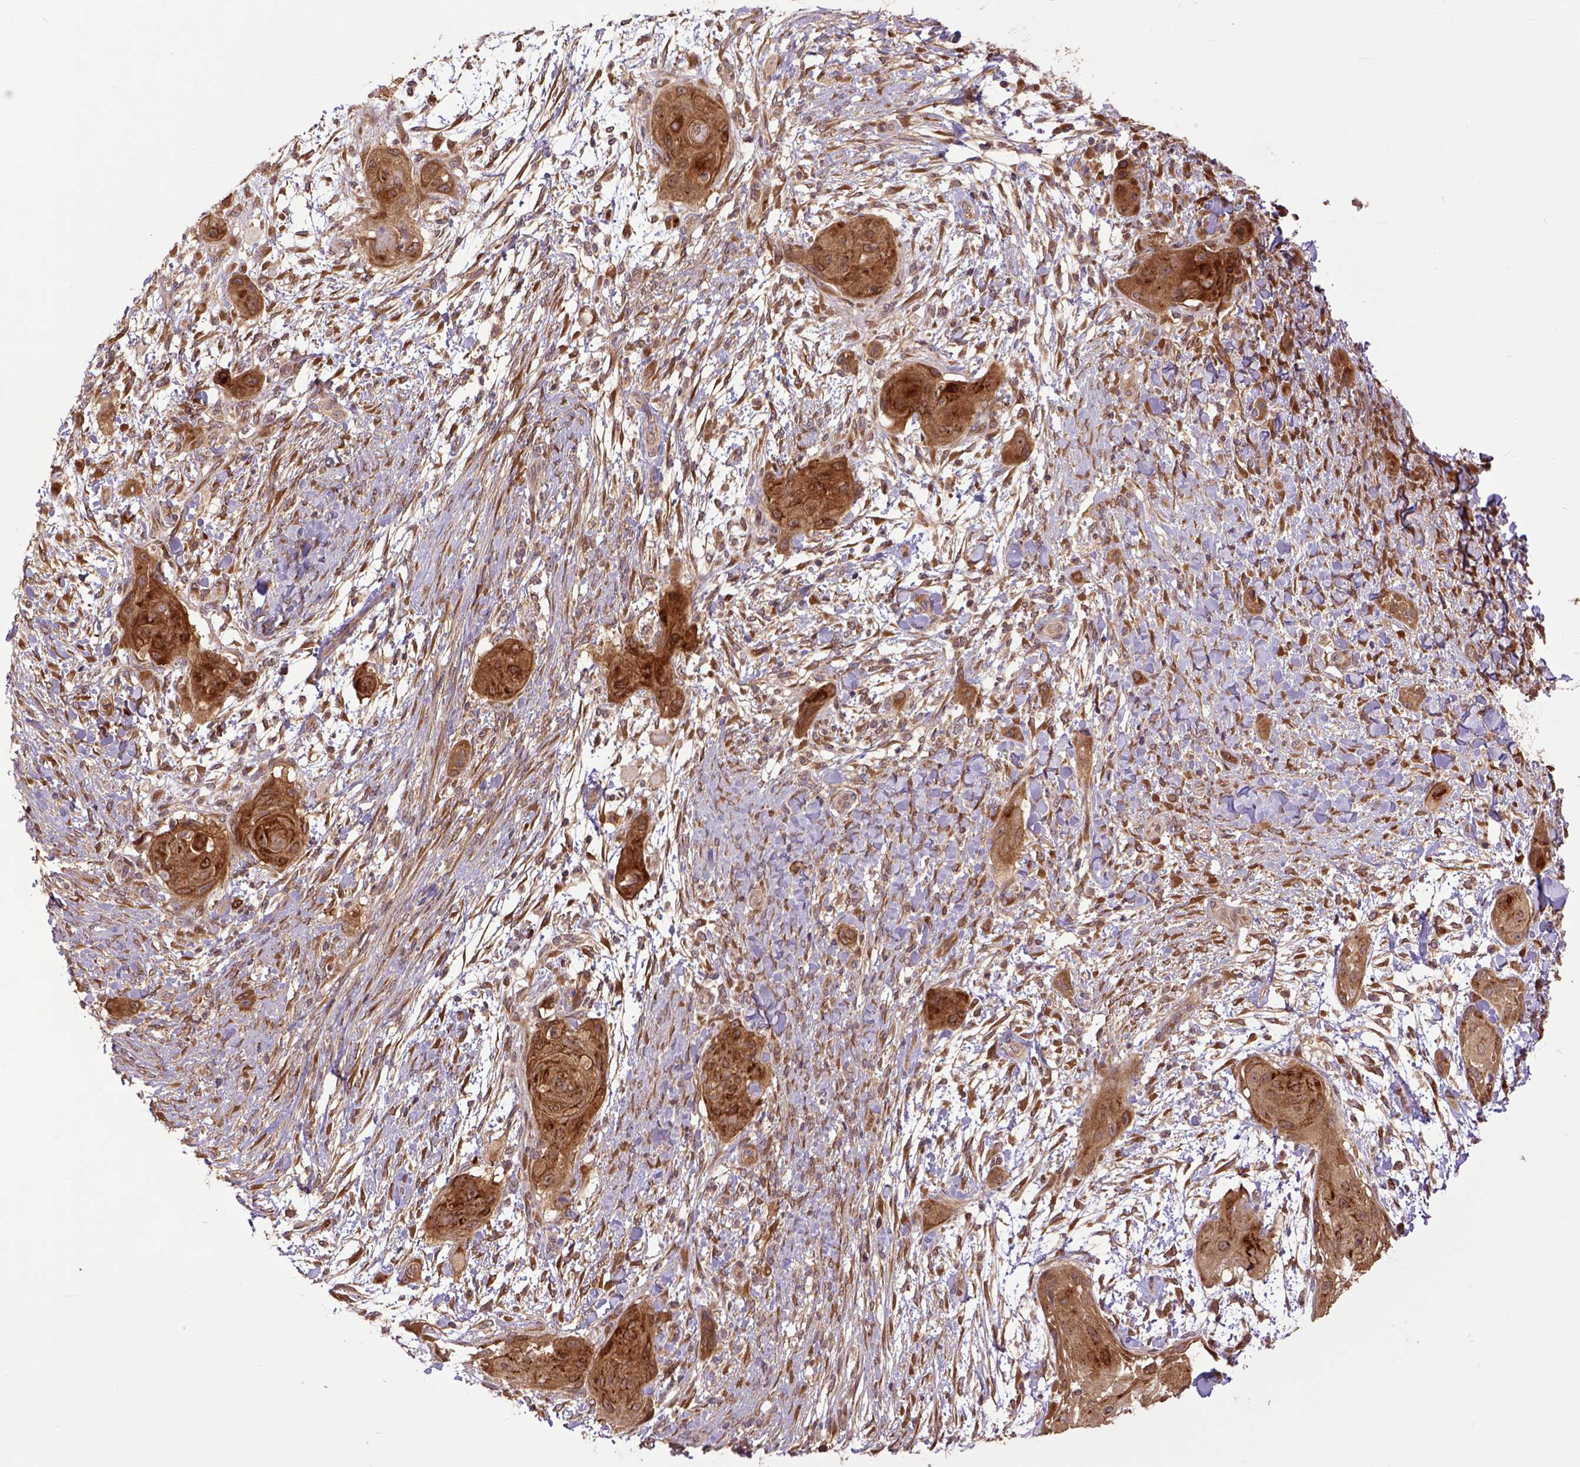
{"staining": {"intensity": "strong", "quantity": ">75%", "location": "cytoplasmic/membranous"}, "tissue": "skin cancer", "cell_type": "Tumor cells", "image_type": "cancer", "snomed": [{"axis": "morphology", "description": "Squamous cell carcinoma, NOS"}, {"axis": "topography", "description": "Skin"}], "caption": "Immunohistochemical staining of human squamous cell carcinoma (skin) demonstrates high levels of strong cytoplasmic/membranous protein positivity in approximately >75% of tumor cells.", "gene": "ARL1", "patient": {"sex": "male", "age": 62}}